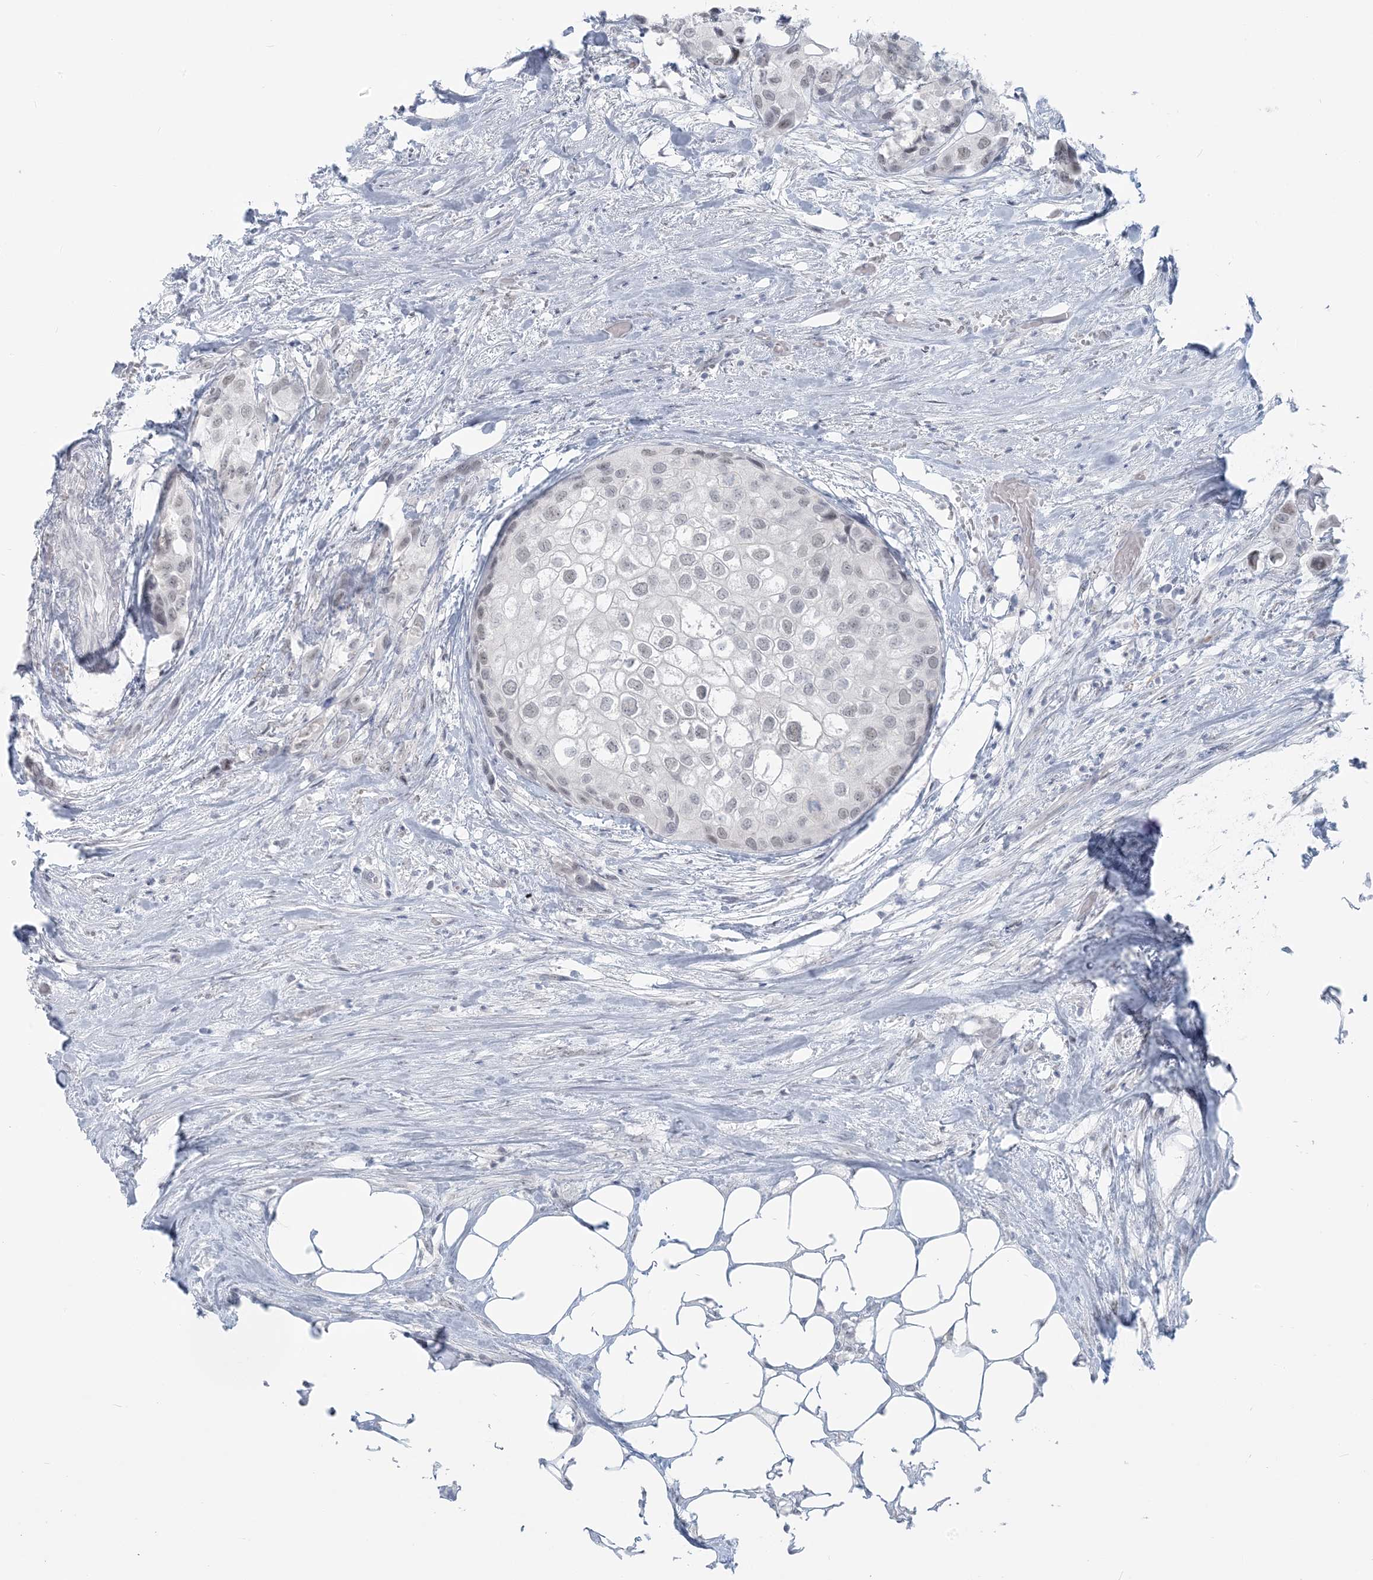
{"staining": {"intensity": "weak", "quantity": "<25%", "location": "nuclear"}, "tissue": "urothelial cancer", "cell_type": "Tumor cells", "image_type": "cancer", "snomed": [{"axis": "morphology", "description": "Urothelial carcinoma, High grade"}, {"axis": "topography", "description": "Urinary bladder"}], "caption": "Micrograph shows no significant protein expression in tumor cells of urothelial cancer. (Brightfield microscopy of DAB (3,3'-diaminobenzidine) IHC at high magnification).", "gene": "SCML1", "patient": {"sex": "male", "age": 64}}